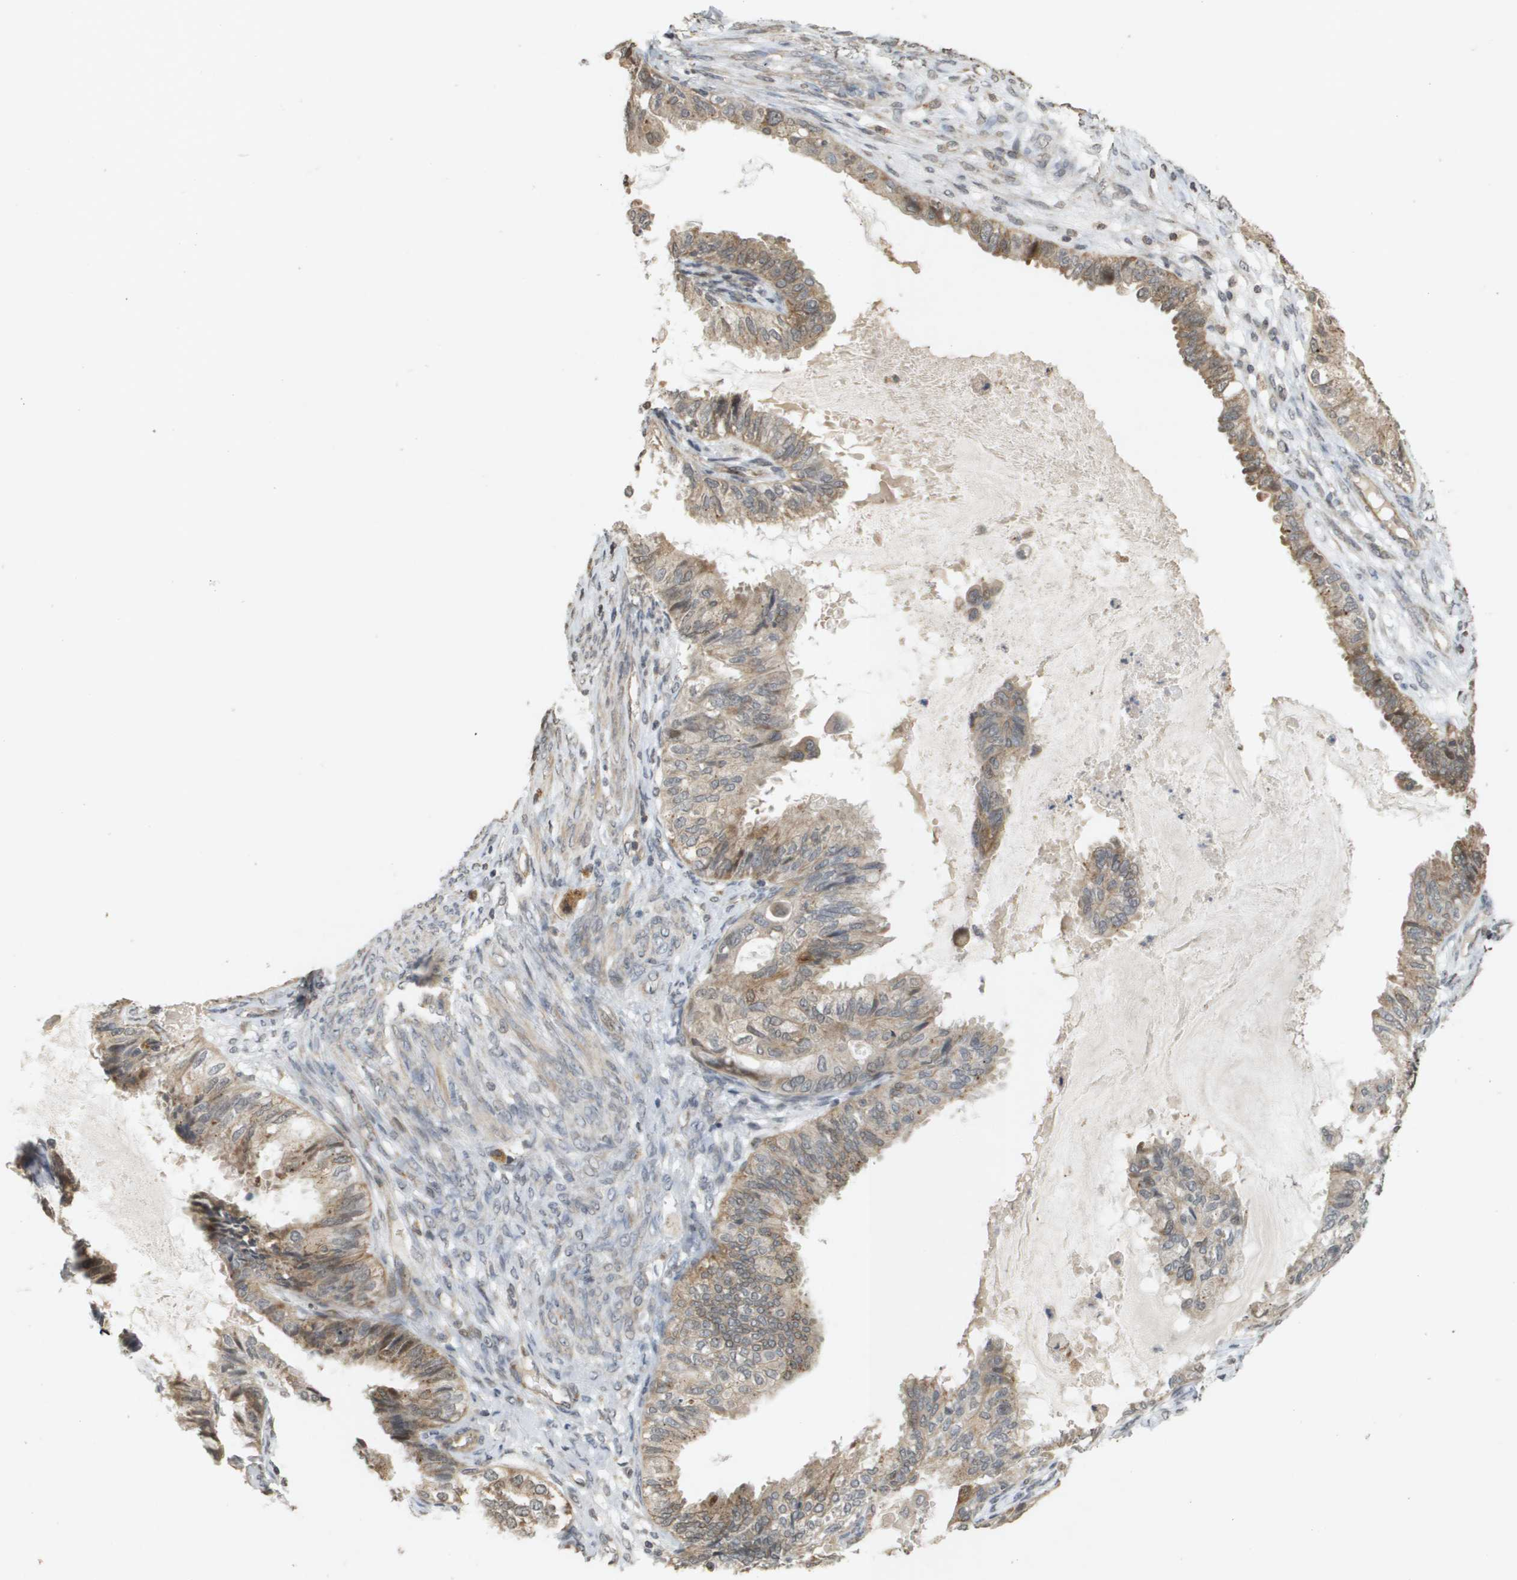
{"staining": {"intensity": "moderate", "quantity": ">75%", "location": "cytoplasmic/membranous"}, "tissue": "cervical cancer", "cell_type": "Tumor cells", "image_type": "cancer", "snomed": [{"axis": "morphology", "description": "Normal tissue, NOS"}, {"axis": "morphology", "description": "Adenocarcinoma, NOS"}, {"axis": "topography", "description": "Cervix"}, {"axis": "topography", "description": "Endometrium"}], "caption": "Human cervical adenocarcinoma stained with a brown dye shows moderate cytoplasmic/membranous positive positivity in about >75% of tumor cells.", "gene": "RAB21", "patient": {"sex": "female", "age": 86}}